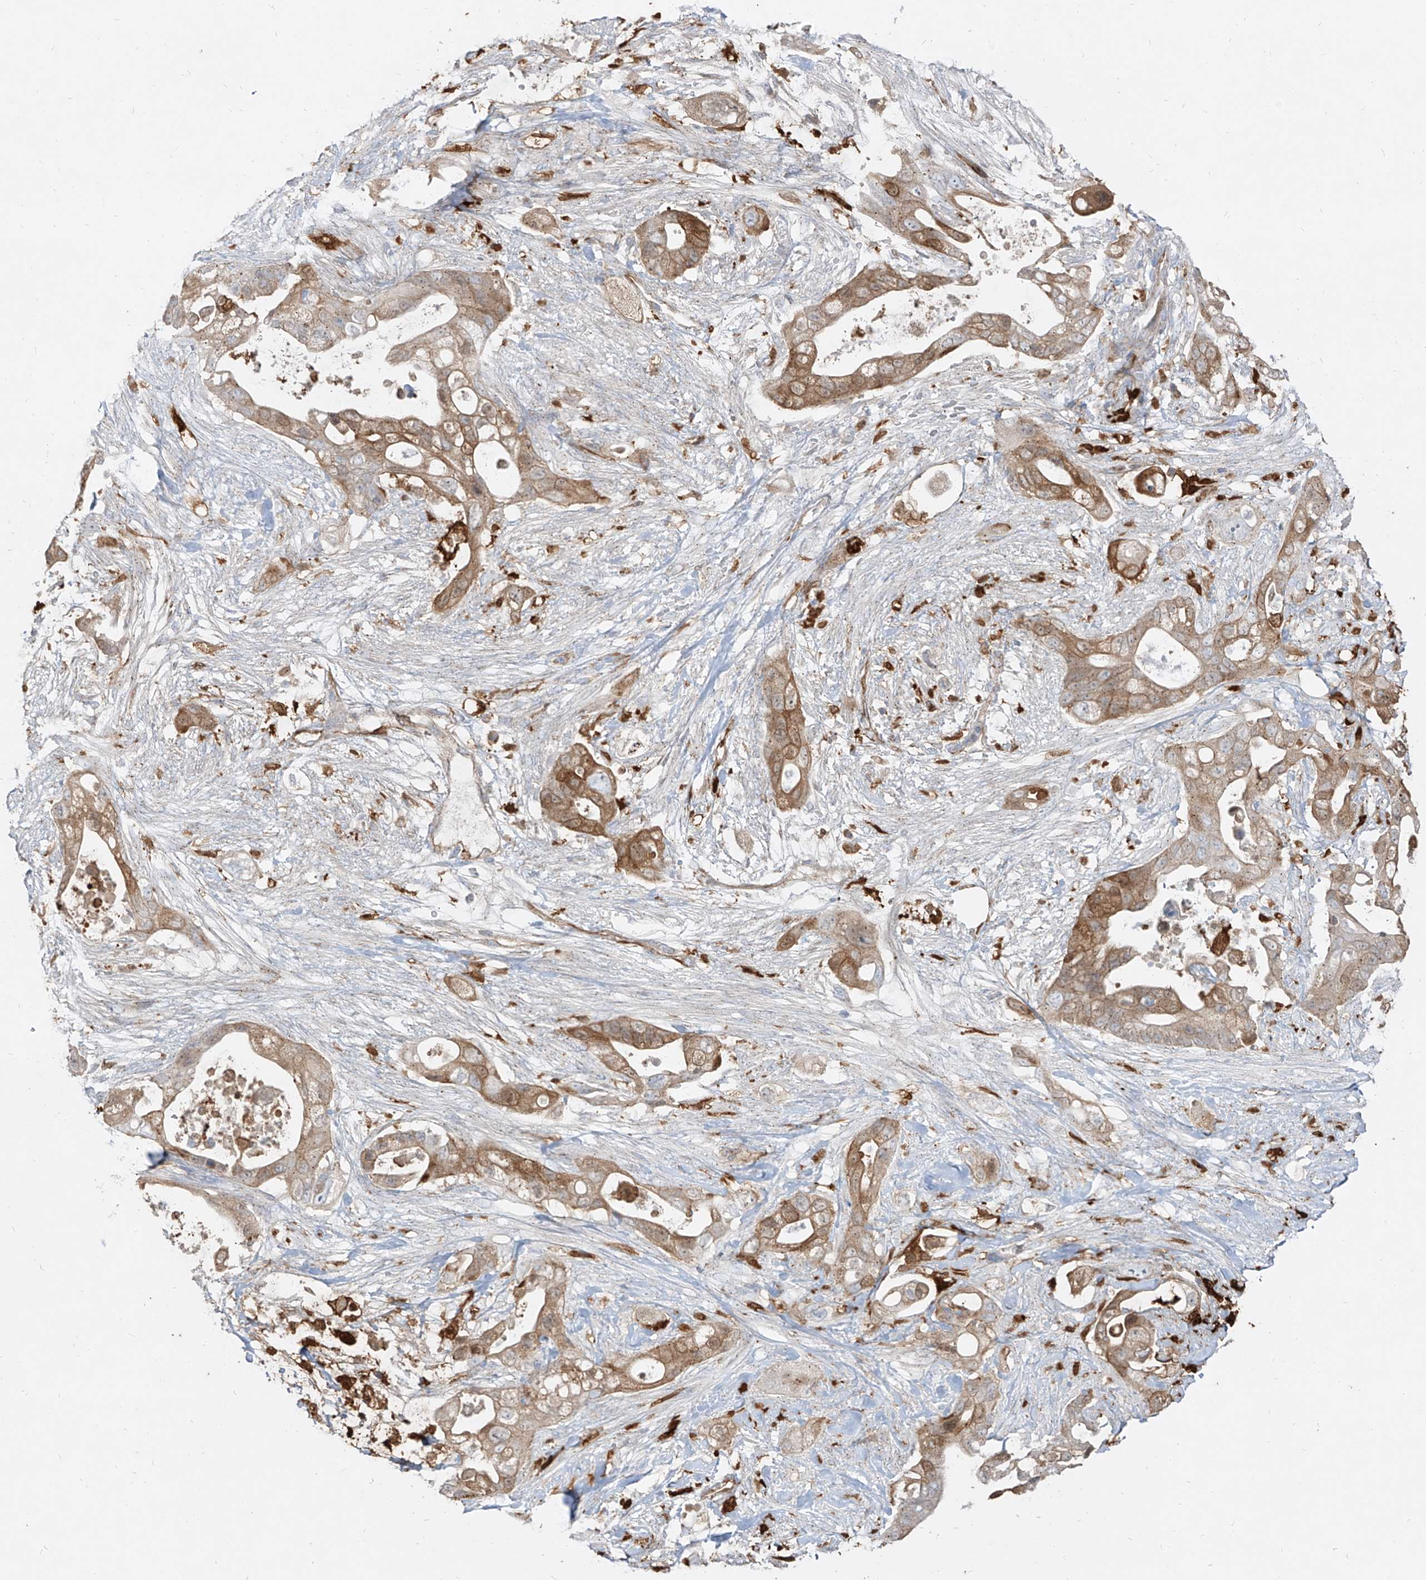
{"staining": {"intensity": "moderate", "quantity": "25%-75%", "location": "cytoplasmic/membranous"}, "tissue": "pancreatic cancer", "cell_type": "Tumor cells", "image_type": "cancer", "snomed": [{"axis": "morphology", "description": "Adenocarcinoma, NOS"}, {"axis": "topography", "description": "Pancreas"}], "caption": "Immunohistochemistry (IHC) histopathology image of pancreatic cancer stained for a protein (brown), which exhibits medium levels of moderate cytoplasmic/membranous staining in about 25%-75% of tumor cells.", "gene": "KYNU", "patient": {"sex": "male", "age": 53}}